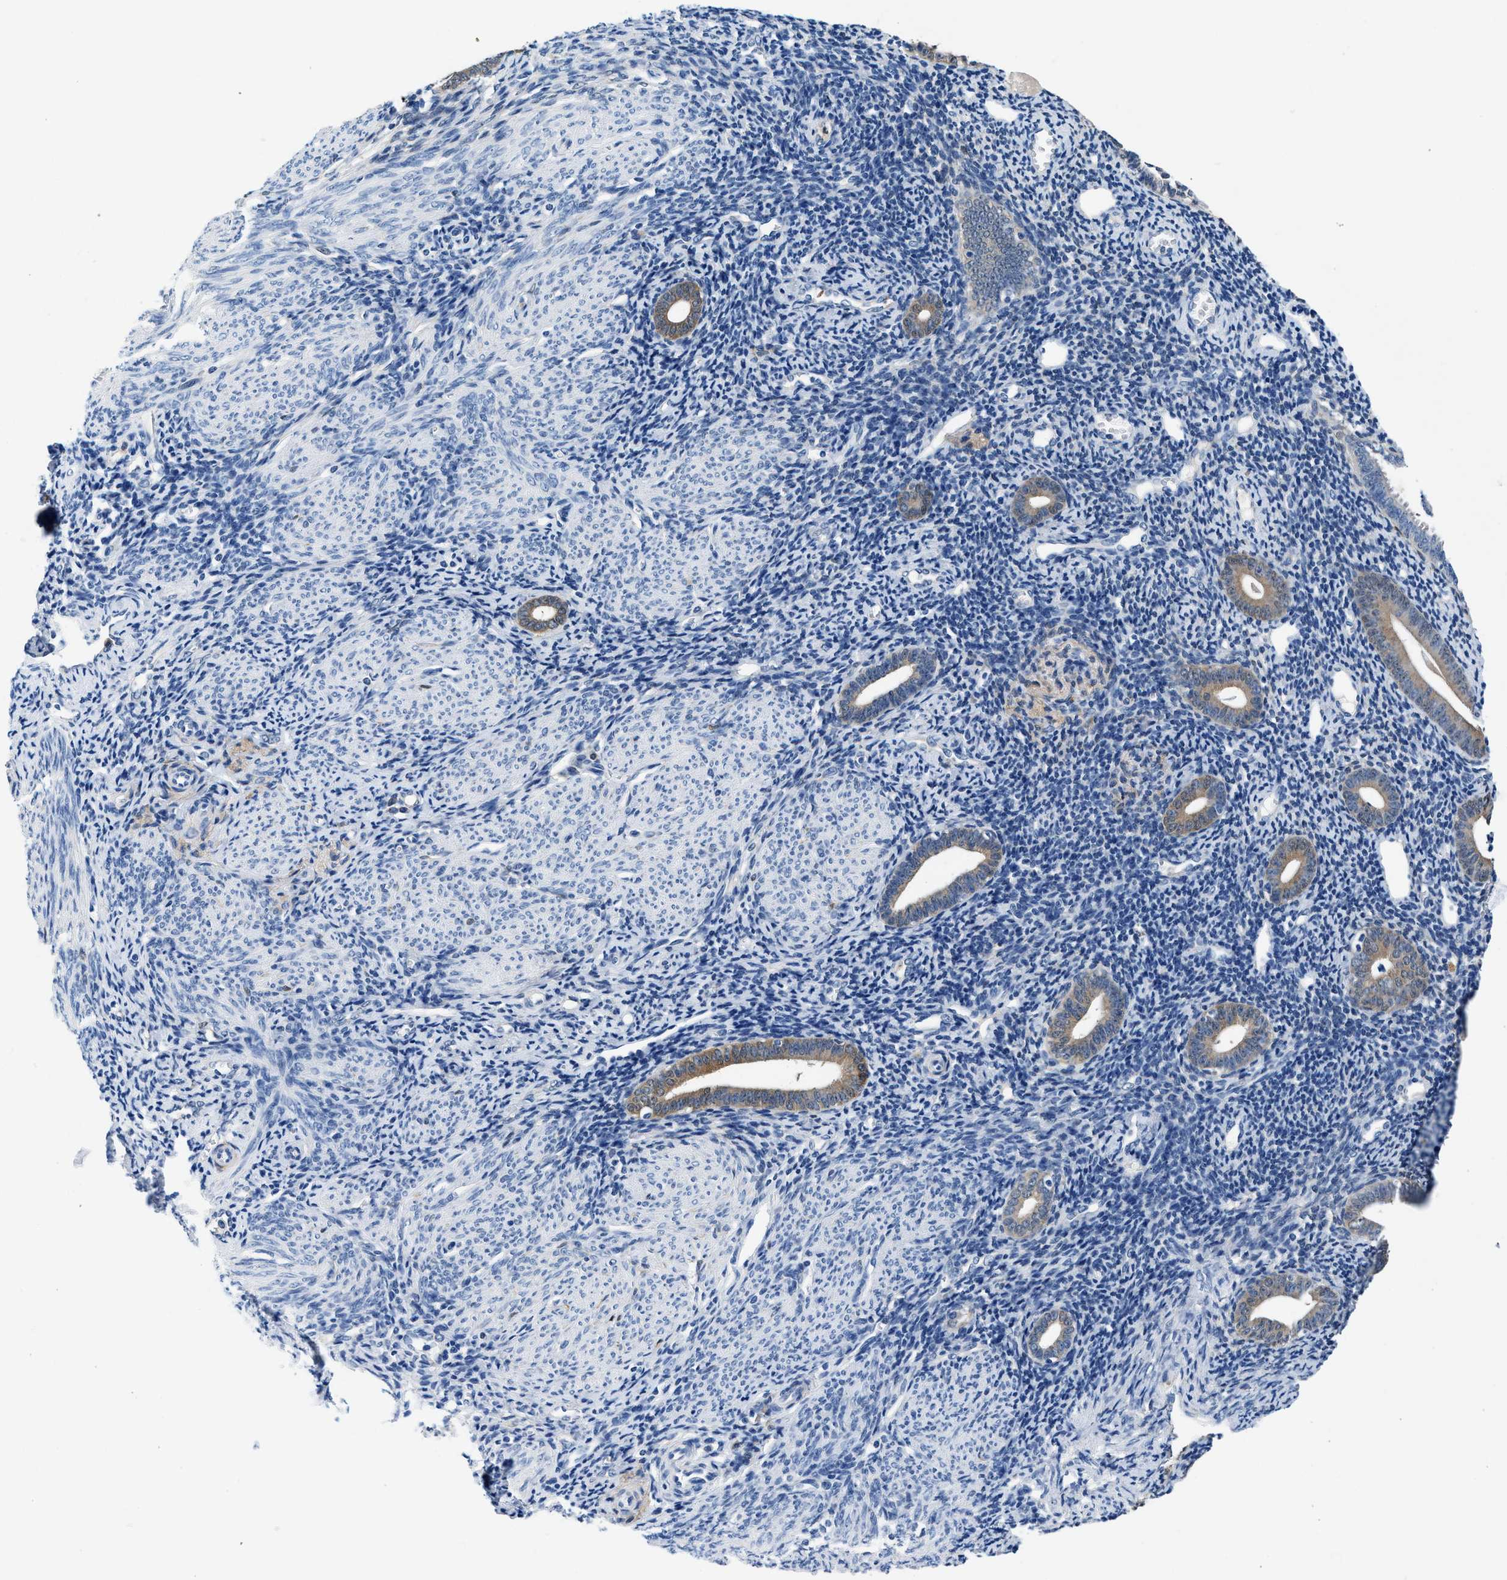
{"staining": {"intensity": "negative", "quantity": "none", "location": "none"}, "tissue": "endometrium", "cell_type": "Cells in endometrial stroma", "image_type": "normal", "snomed": [{"axis": "morphology", "description": "Normal tissue, NOS"}, {"axis": "topography", "description": "Endometrium"}], "caption": "Cells in endometrial stroma show no significant protein staining in unremarkable endometrium. The staining is performed using DAB brown chromogen with nuclei counter-stained in using hematoxylin.", "gene": "FADS6", "patient": {"sex": "female", "age": 50}}